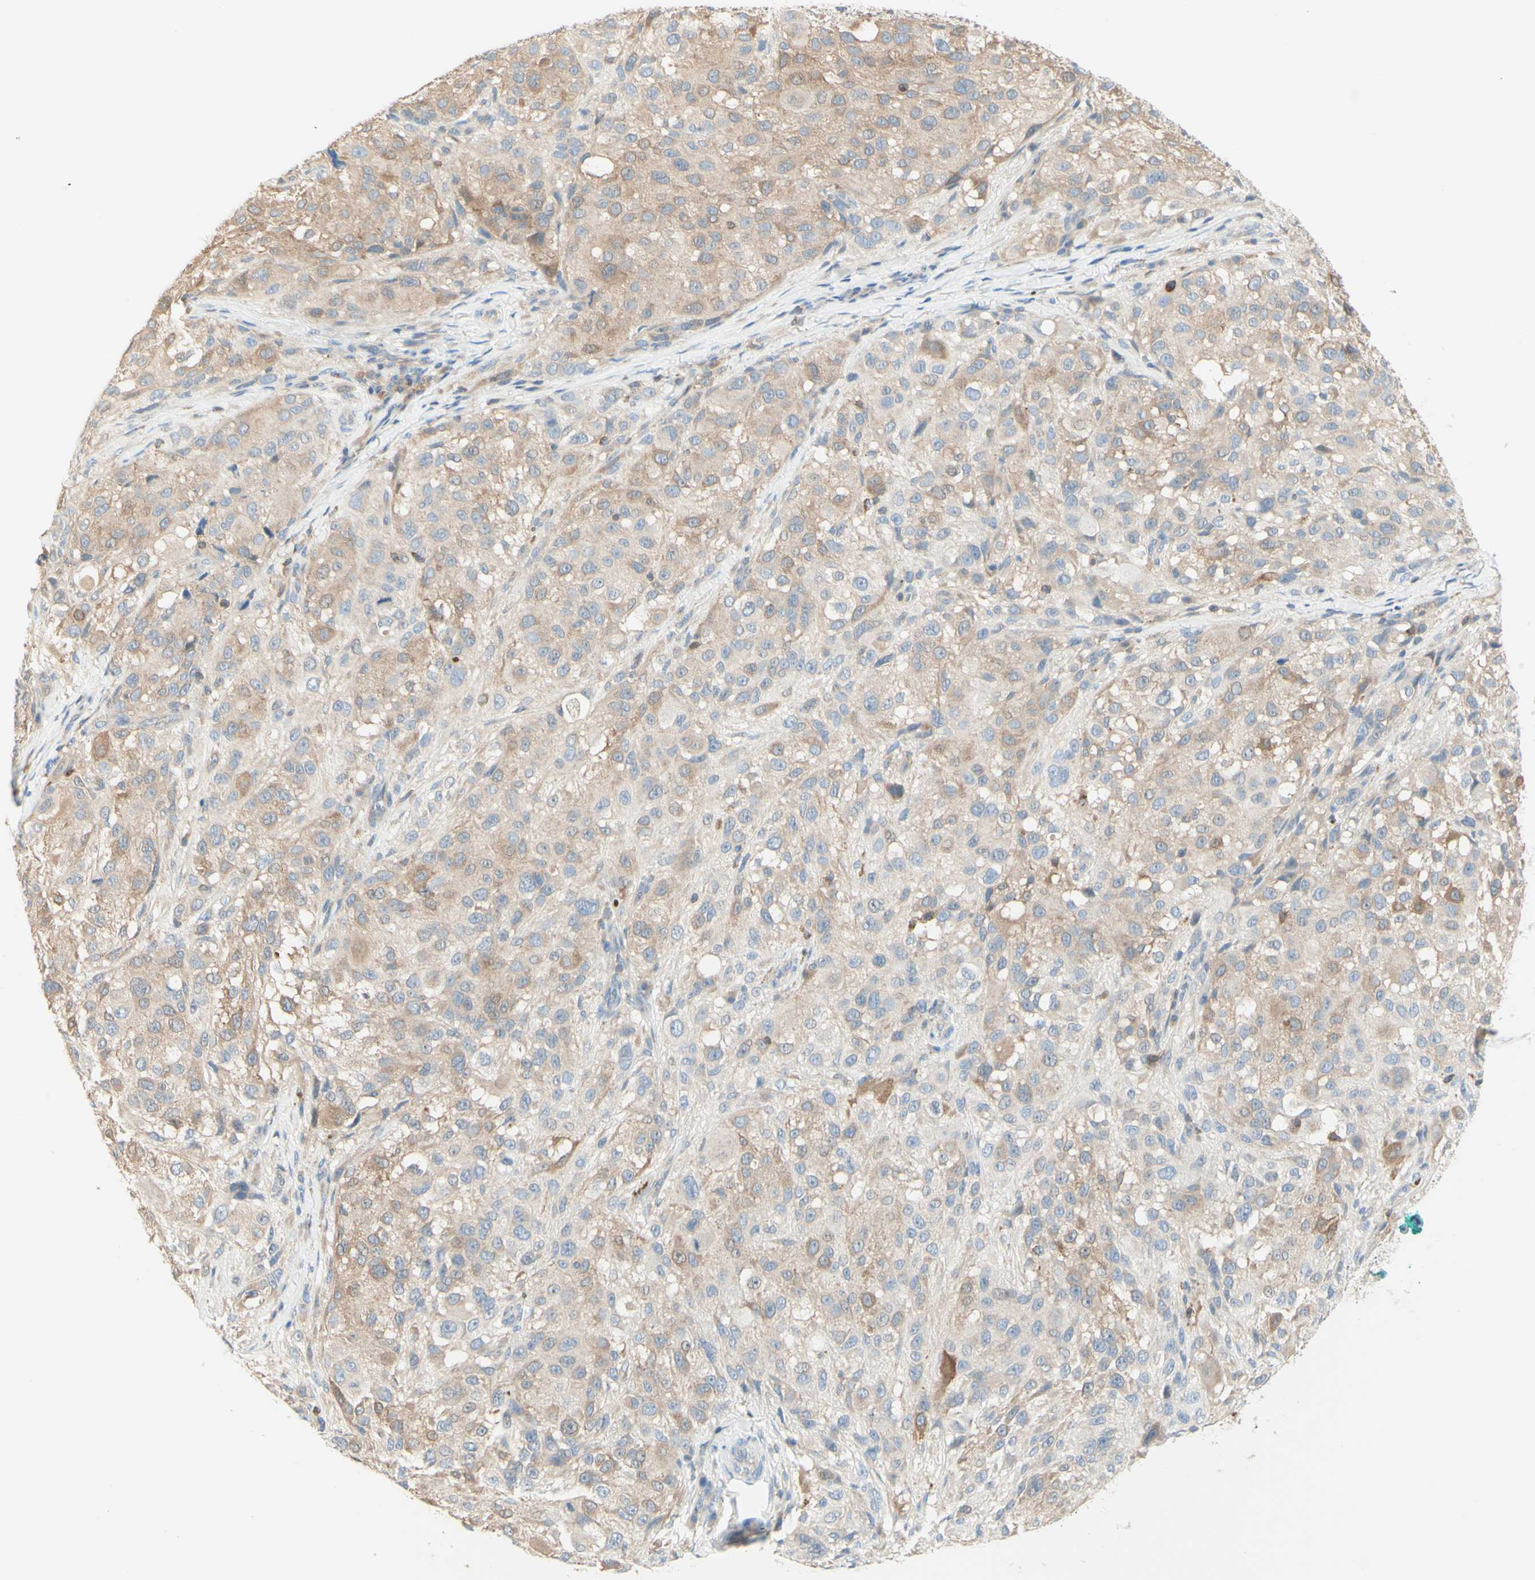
{"staining": {"intensity": "weak", "quantity": ">75%", "location": "cytoplasmic/membranous"}, "tissue": "melanoma", "cell_type": "Tumor cells", "image_type": "cancer", "snomed": [{"axis": "morphology", "description": "Necrosis, NOS"}, {"axis": "morphology", "description": "Malignant melanoma, NOS"}, {"axis": "topography", "description": "Skin"}], "caption": "Immunohistochemical staining of human melanoma shows weak cytoplasmic/membranous protein positivity in approximately >75% of tumor cells.", "gene": "MTM1", "patient": {"sex": "female", "age": 87}}